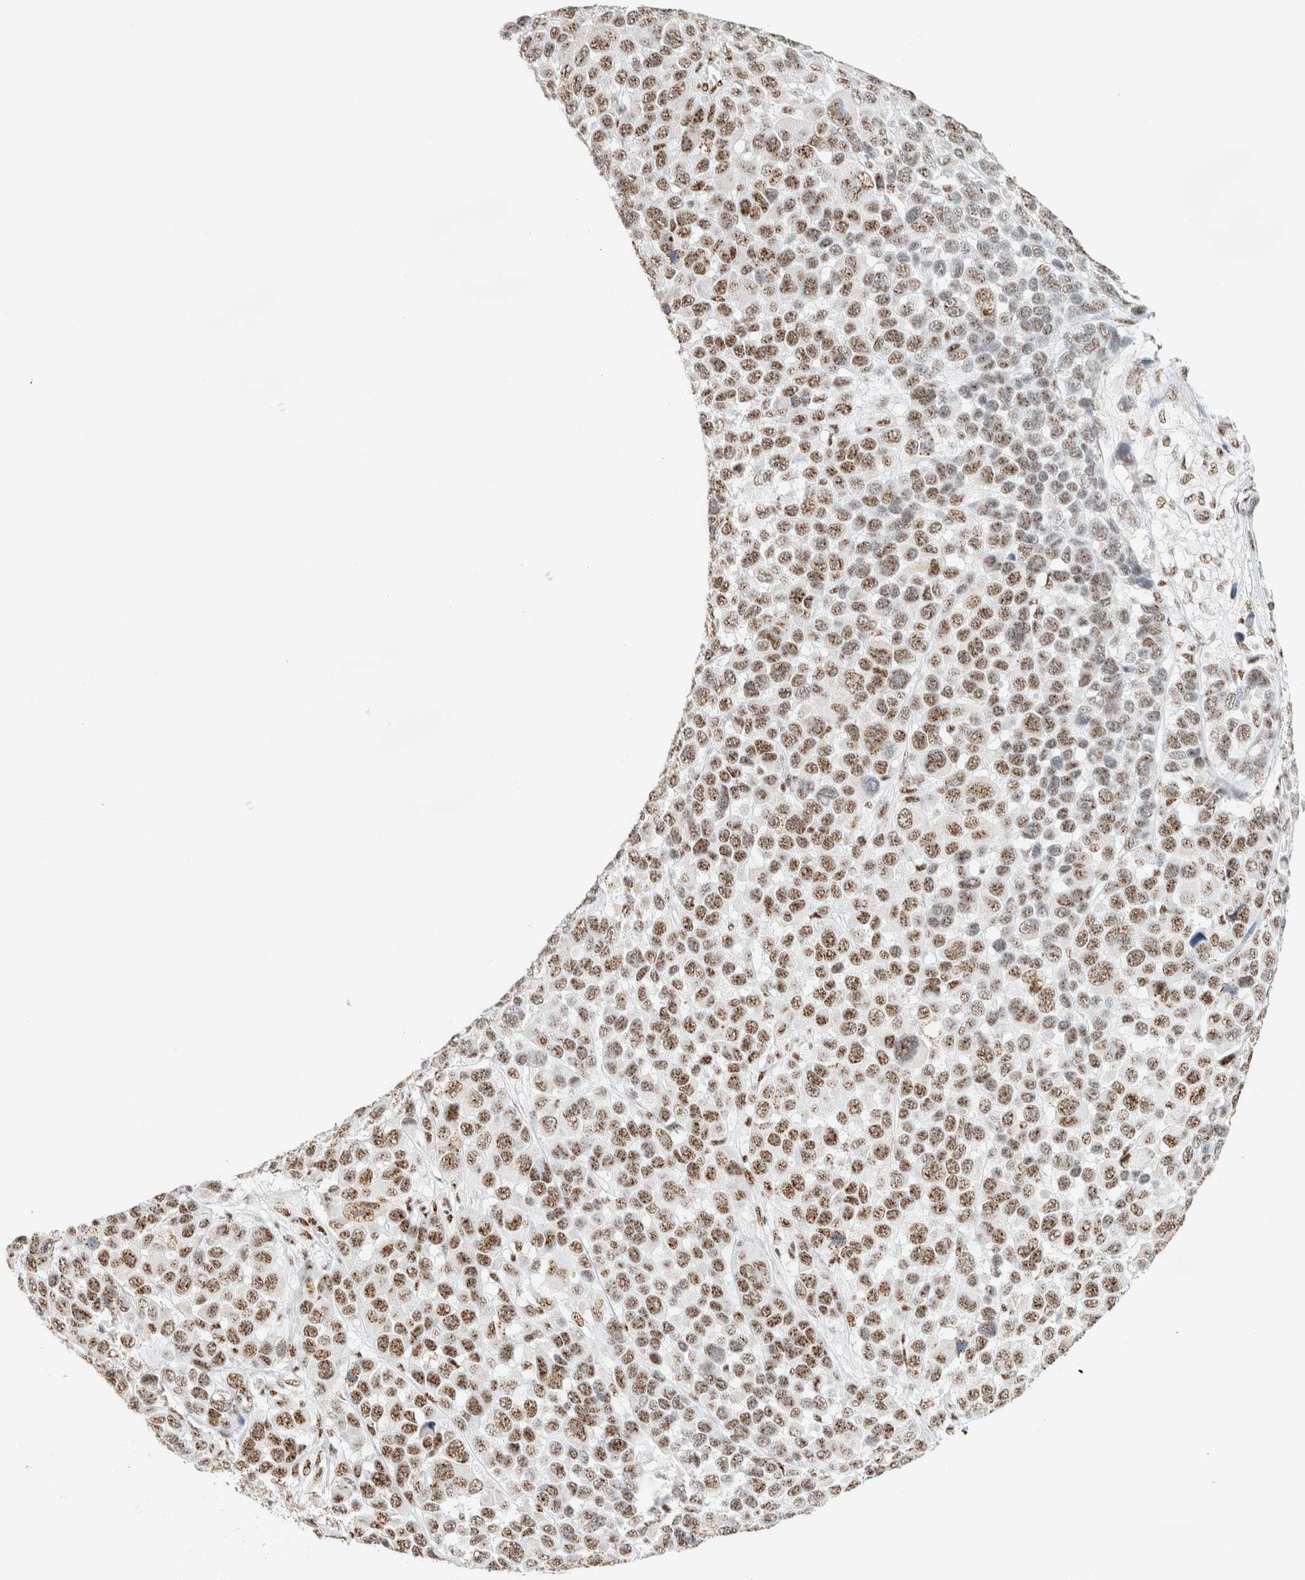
{"staining": {"intensity": "moderate", "quantity": ">75%", "location": "nuclear"}, "tissue": "melanoma", "cell_type": "Tumor cells", "image_type": "cancer", "snomed": [{"axis": "morphology", "description": "Malignant melanoma, NOS"}, {"axis": "topography", "description": "Skin"}], "caption": "Immunohistochemistry (IHC) image of melanoma stained for a protein (brown), which displays medium levels of moderate nuclear positivity in about >75% of tumor cells.", "gene": "SON", "patient": {"sex": "male", "age": 53}}